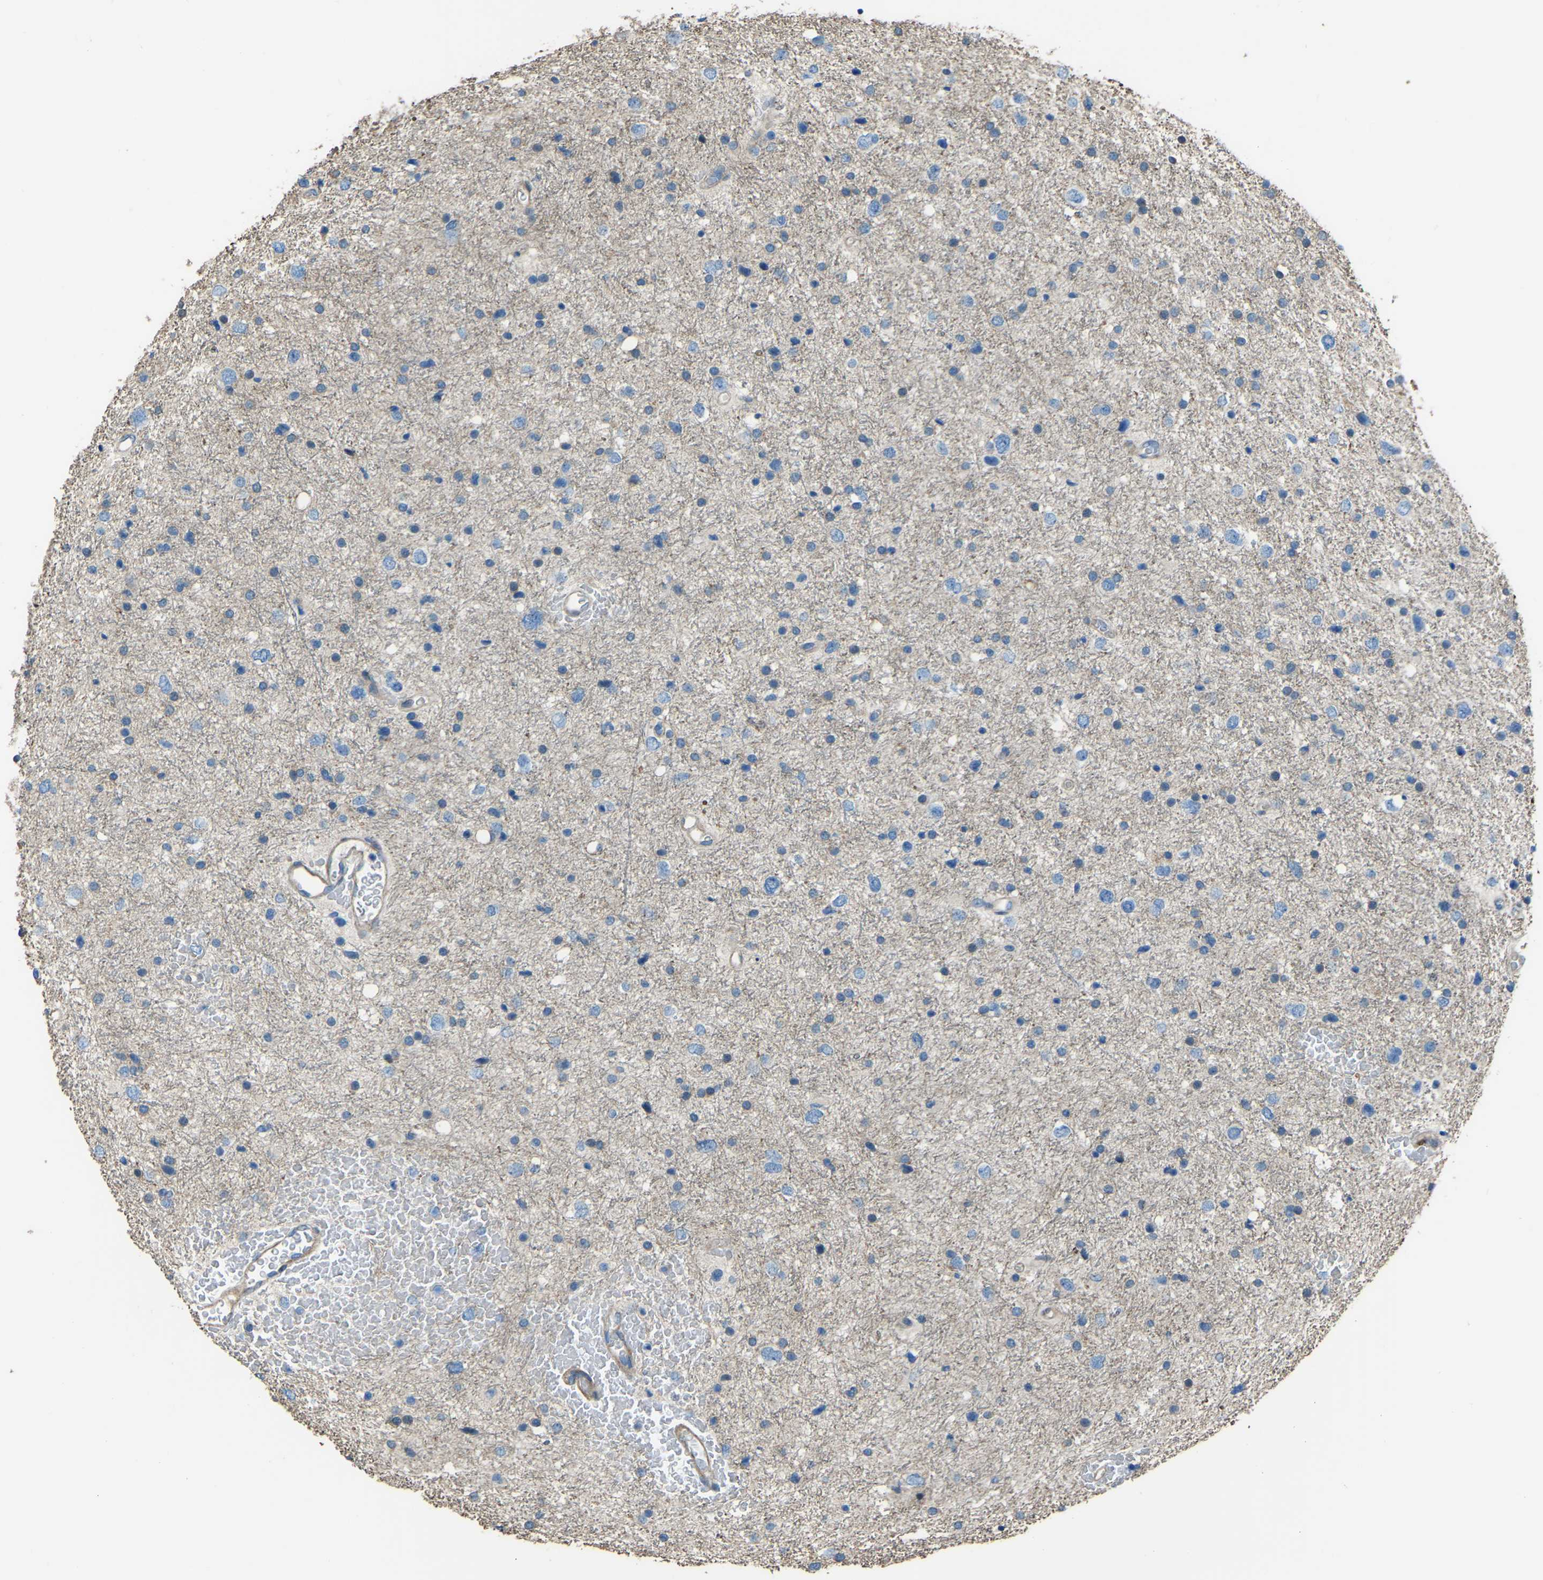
{"staining": {"intensity": "negative", "quantity": "none", "location": "none"}, "tissue": "glioma", "cell_type": "Tumor cells", "image_type": "cancer", "snomed": [{"axis": "morphology", "description": "Glioma, malignant, Low grade"}, {"axis": "topography", "description": "Brain"}], "caption": "Immunohistochemistry (IHC) histopathology image of glioma stained for a protein (brown), which reveals no positivity in tumor cells.", "gene": "COL3A1", "patient": {"sex": "female", "age": 37}}